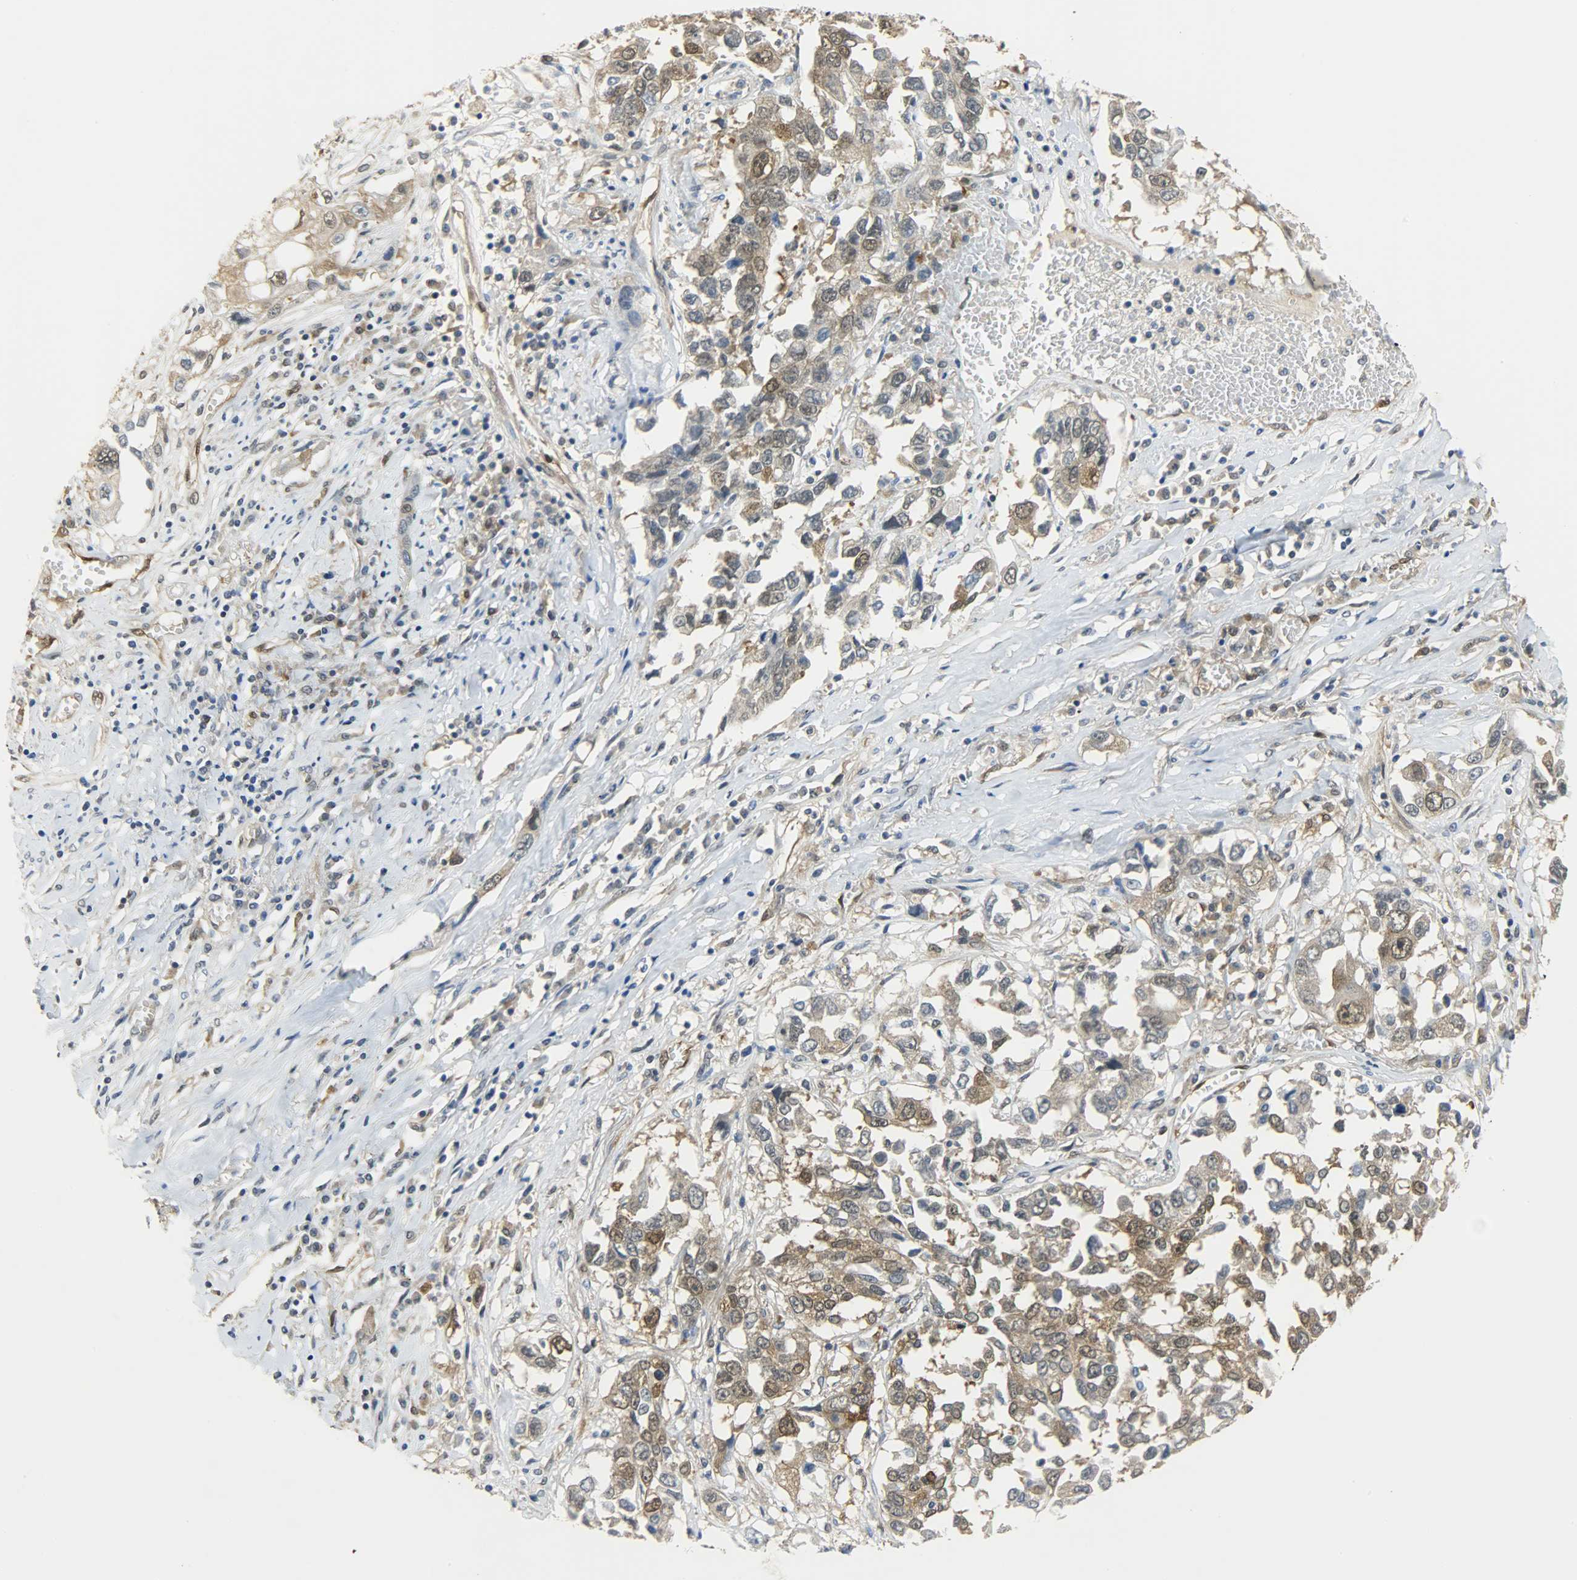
{"staining": {"intensity": "moderate", "quantity": ">75%", "location": "cytoplasmic/membranous,nuclear"}, "tissue": "lung cancer", "cell_type": "Tumor cells", "image_type": "cancer", "snomed": [{"axis": "morphology", "description": "Squamous cell carcinoma, NOS"}, {"axis": "topography", "description": "Lung"}], "caption": "IHC image of neoplastic tissue: lung cancer (squamous cell carcinoma) stained using immunohistochemistry (IHC) shows medium levels of moderate protein expression localized specifically in the cytoplasmic/membranous and nuclear of tumor cells, appearing as a cytoplasmic/membranous and nuclear brown color.", "gene": "EIF4EBP1", "patient": {"sex": "male", "age": 71}}